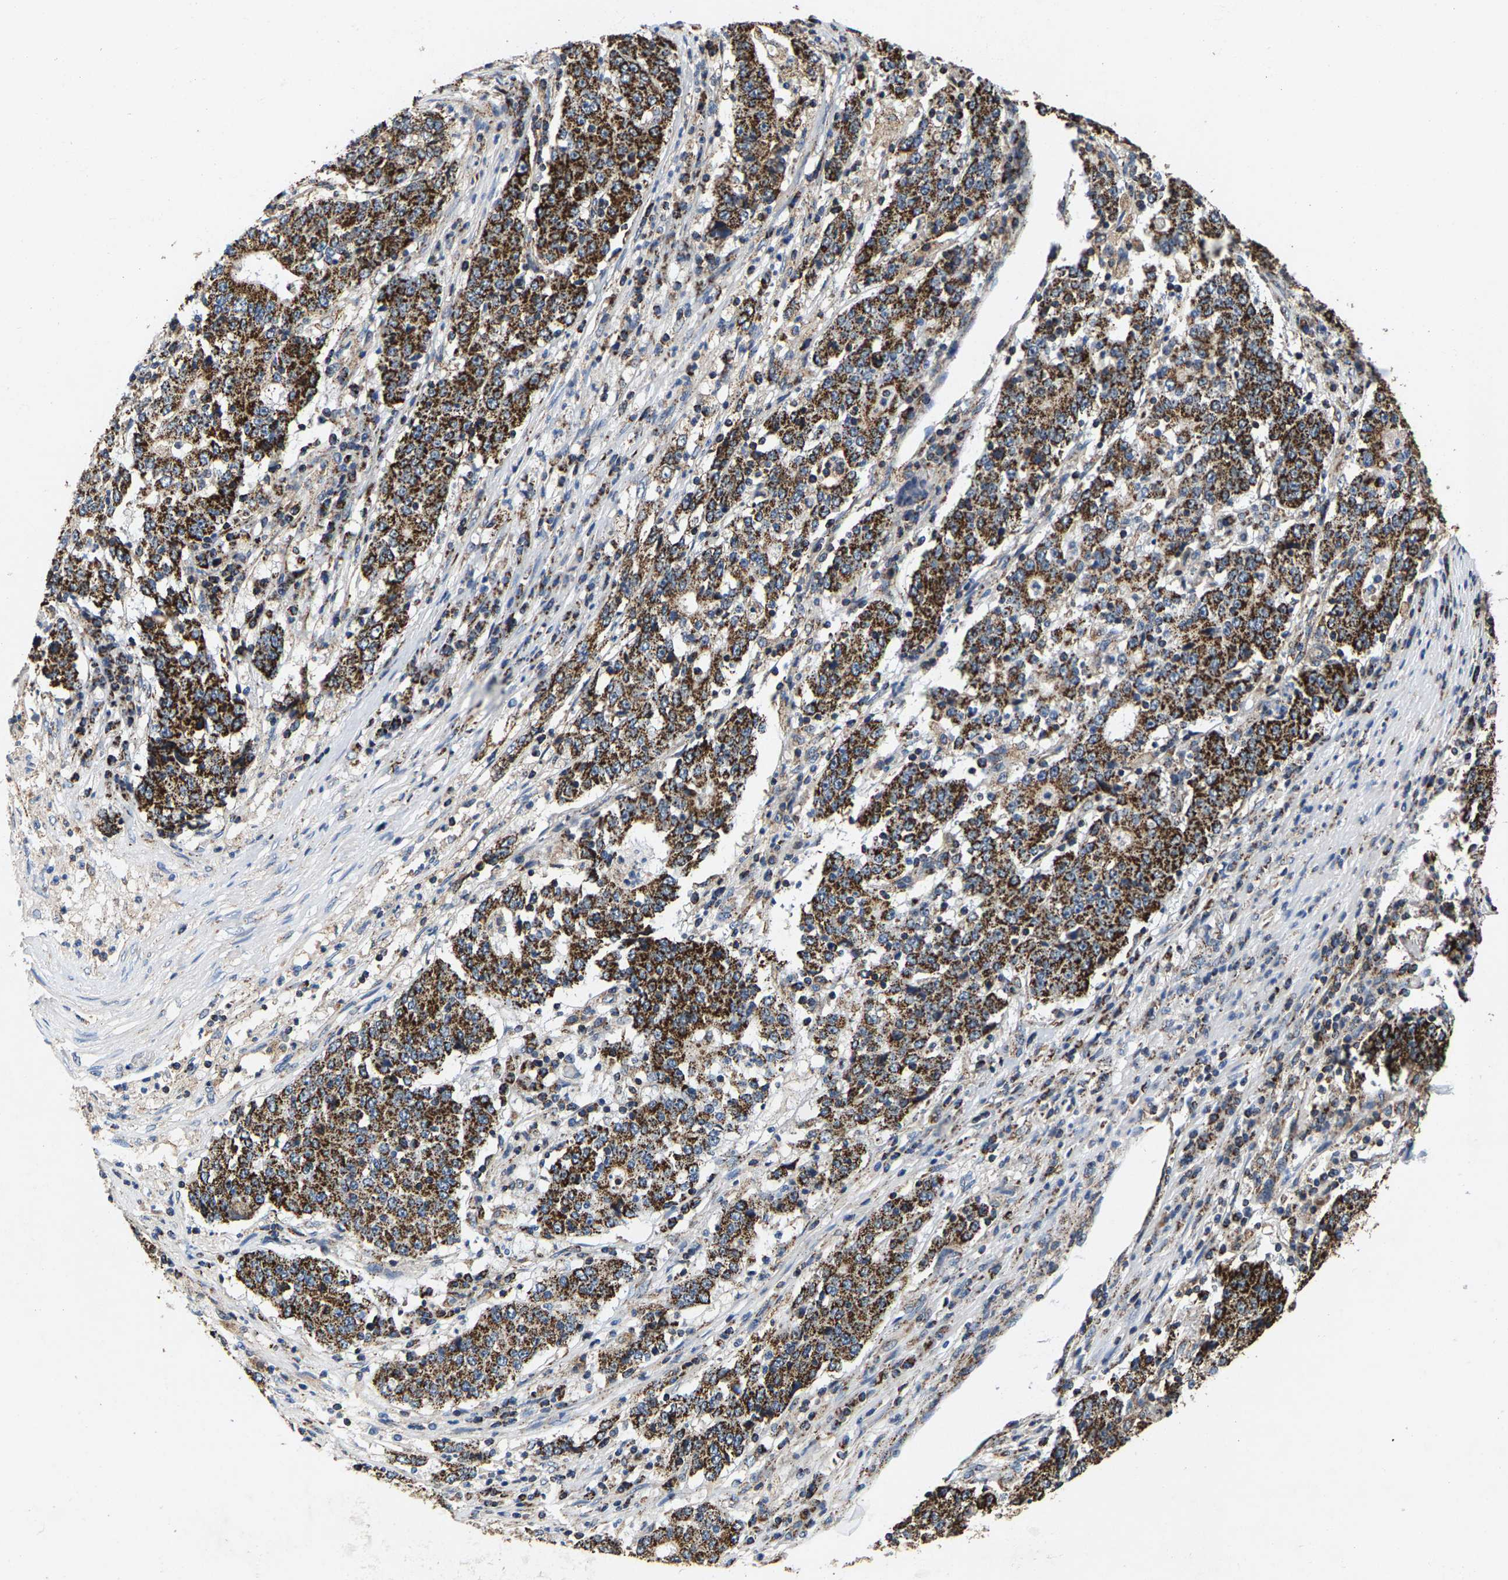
{"staining": {"intensity": "strong", "quantity": ">75%", "location": "cytoplasmic/membranous"}, "tissue": "stomach cancer", "cell_type": "Tumor cells", "image_type": "cancer", "snomed": [{"axis": "morphology", "description": "Adenocarcinoma, NOS"}, {"axis": "topography", "description": "Stomach"}], "caption": "Protein expression analysis of stomach cancer (adenocarcinoma) shows strong cytoplasmic/membranous staining in about >75% of tumor cells. Immunohistochemistry stains the protein in brown and the nuclei are stained blue.", "gene": "SHMT2", "patient": {"sex": "male", "age": 59}}